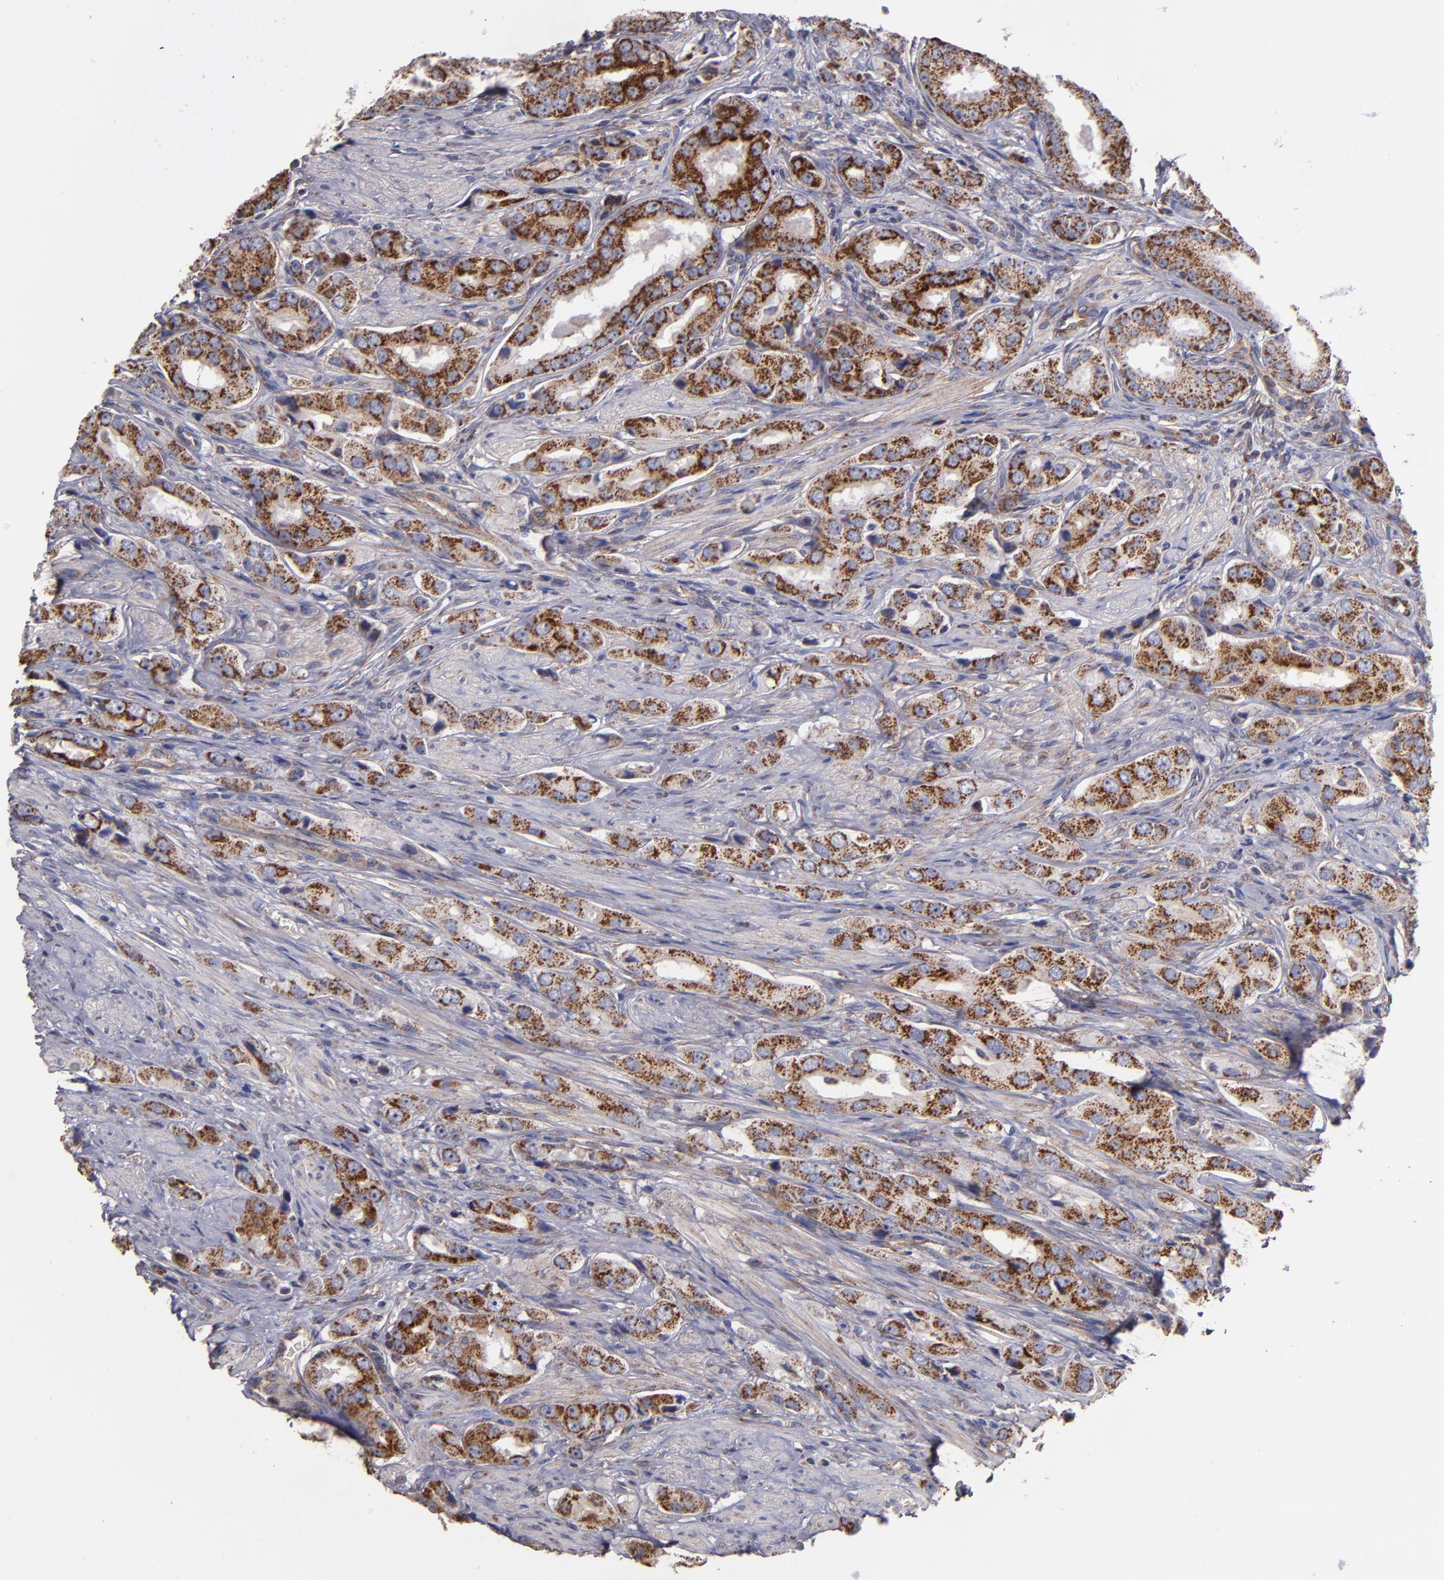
{"staining": {"intensity": "strong", "quantity": ">75%", "location": "cytoplasmic/membranous"}, "tissue": "prostate cancer", "cell_type": "Tumor cells", "image_type": "cancer", "snomed": [{"axis": "morphology", "description": "Adenocarcinoma, Medium grade"}, {"axis": "topography", "description": "Prostate"}], "caption": "Approximately >75% of tumor cells in human adenocarcinoma (medium-grade) (prostate) display strong cytoplasmic/membranous protein expression as visualized by brown immunohistochemical staining.", "gene": "CLTA", "patient": {"sex": "male", "age": 53}}